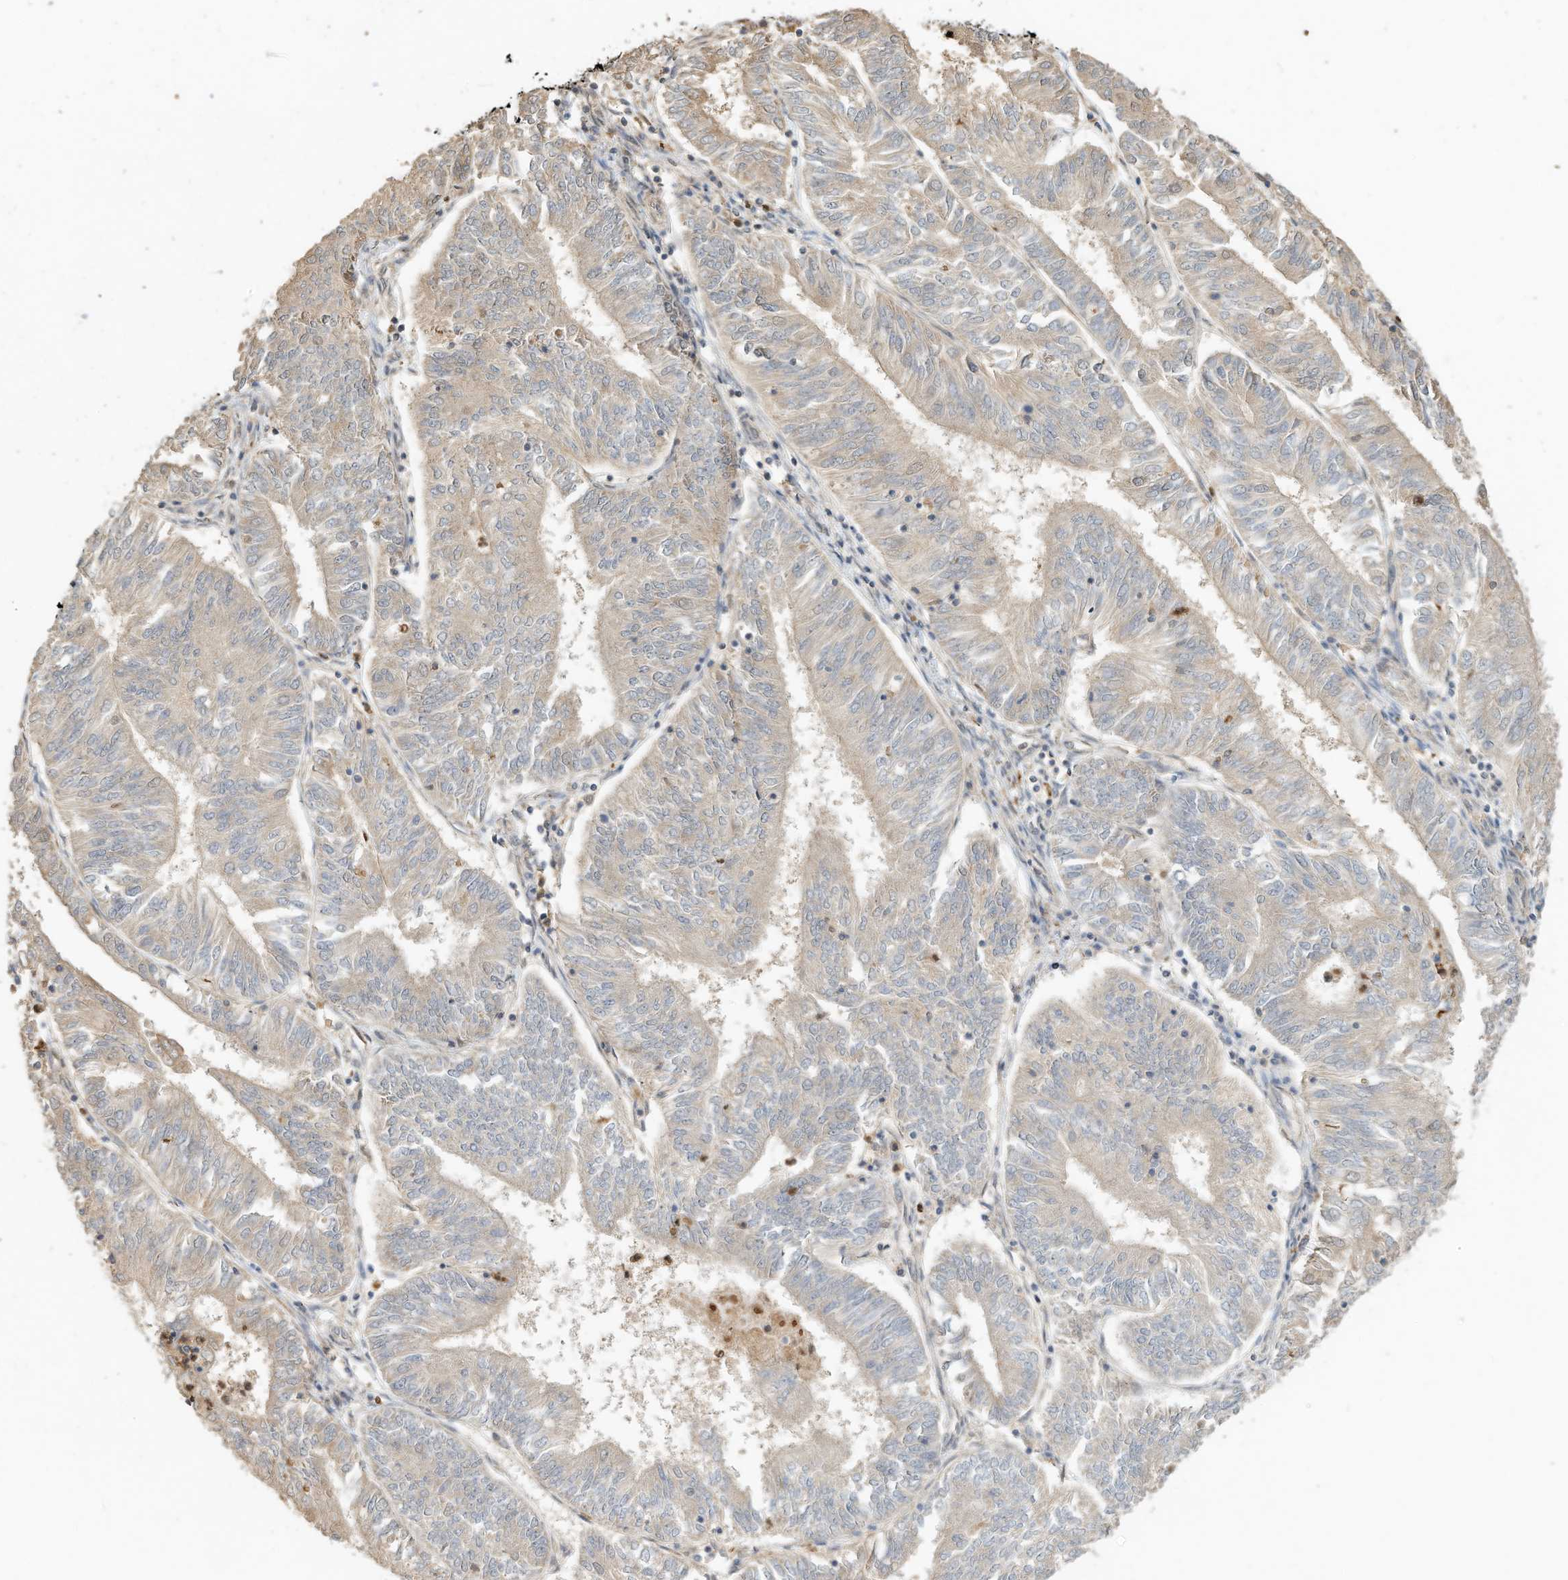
{"staining": {"intensity": "weak", "quantity": "<25%", "location": "cytoplasmic/membranous"}, "tissue": "endometrial cancer", "cell_type": "Tumor cells", "image_type": "cancer", "snomed": [{"axis": "morphology", "description": "Adenocarcinoma, NOS"}, {"axis": "topography", "description": "Endometrium"}], "caption": "High power microscopy image of an immunohistochemistry image of endometrial adenocarcinoma, revealing no significant positivity in tumor cells. (Stains: DAB immunohistochemistry (IHC) with hematoxylin counter stain, Microscopy: brightfield microscopy at high magnification).", "gene": "OFD1", "patient": {"sex": "female", "age": 58}}